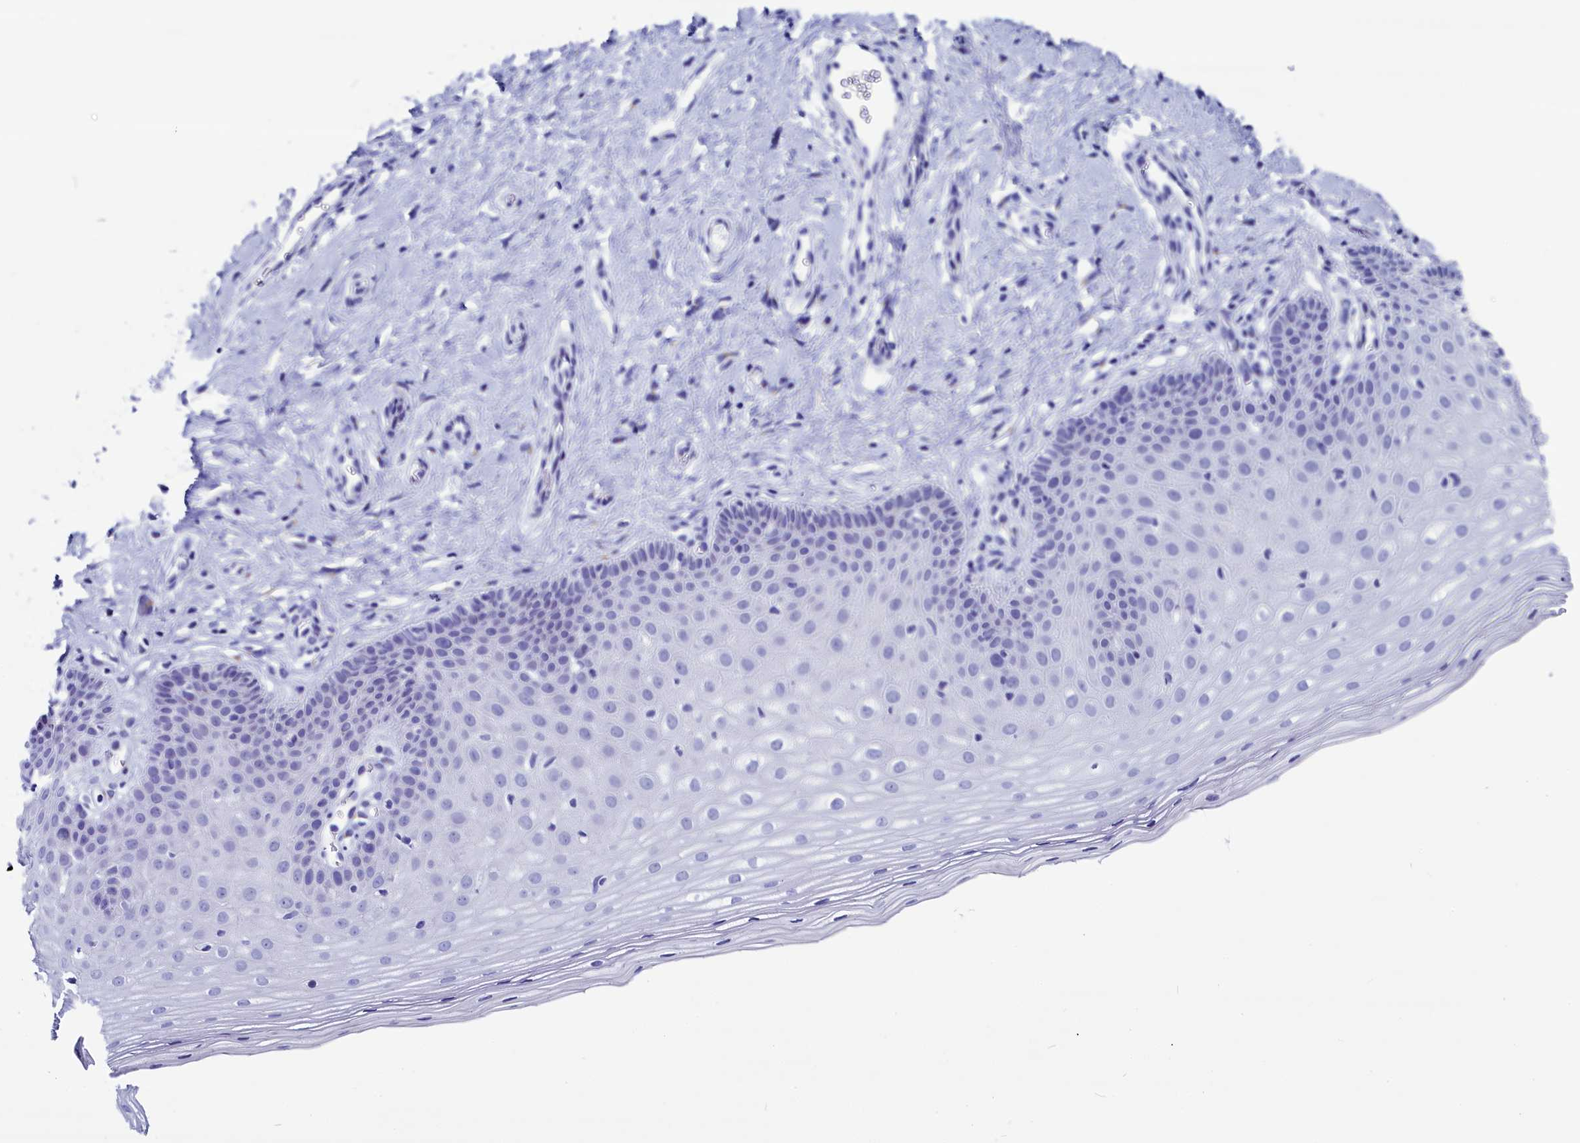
{"staining": {"intensity": "negative", "quantity": "none", "location": "none"}, "tissue": "cervix", "cell_type": "Glandular cells", "image_type": "normal", "snomed": [{"axis": "morphology", "description": "Normal tissue, NOS"}, {"axis": "topography", "description": "Cervix"}], "caption": "IHC photomicrograph of unremarkable cervix: cervix stained with DAB shows no significant protein staining in glandular cells. (DAB IHC with hematoxylin counter stain).", "gene": "AP3B2", "patient": {"sex": "female", "age": 36}}